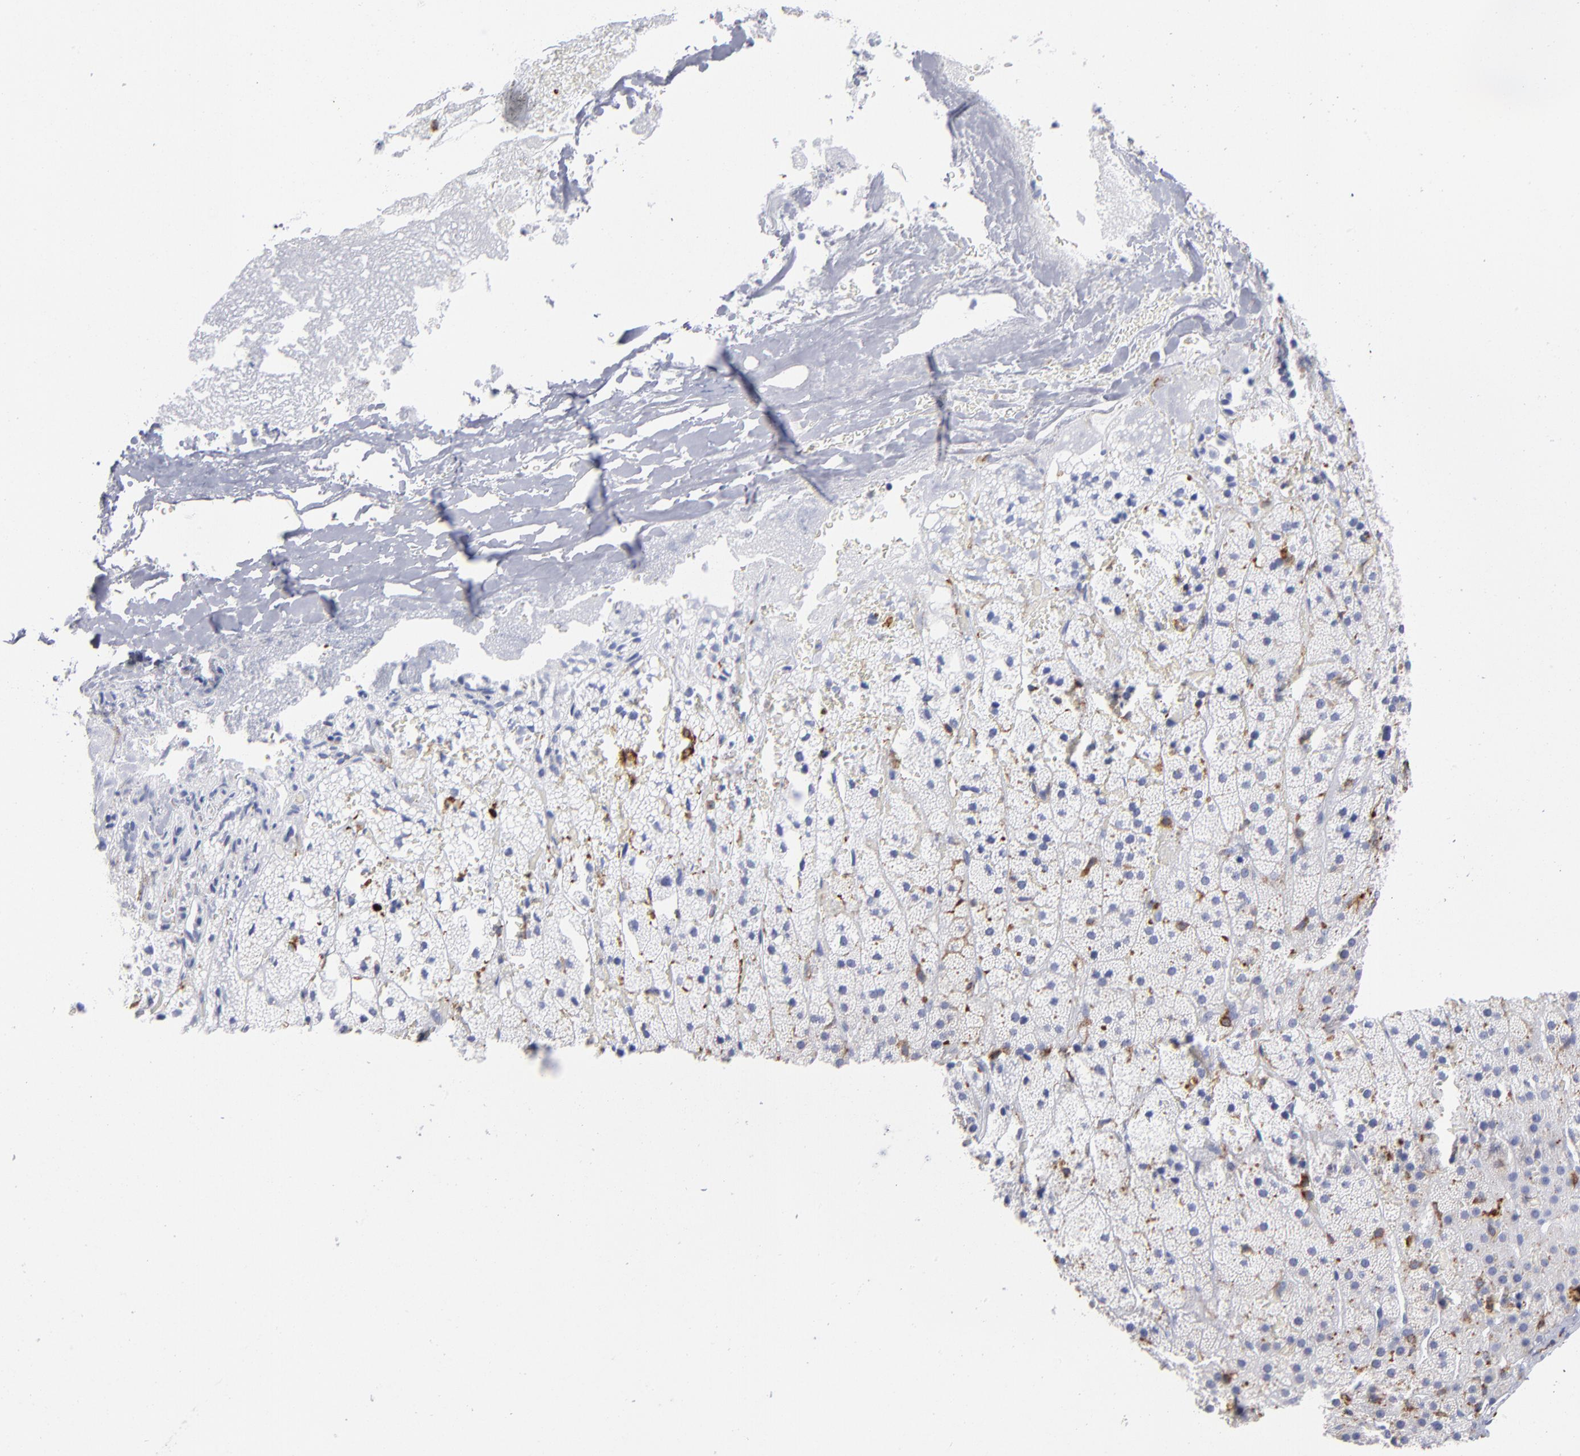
{"staining": {"intensity": "moderate", "quantity": "<25%", "location": "cytoplasmic/membranous"}, "tissue": "adrenal gland", "cell_type": "Glandular cells", "image_type": "normal", "snomed": [{"axis": "morphology", "description": "Normal tissue, NOS"}, {"axis": "topography", "description": "Adrenal gland"}], "caption": "Glandular cells demonstrate low levels of moderate cytoplasmic/membranous staining in about <25% of cells in normal adrenal gland.", "gene": "CD180", "patient": {"sex": "male", "age": 35}}